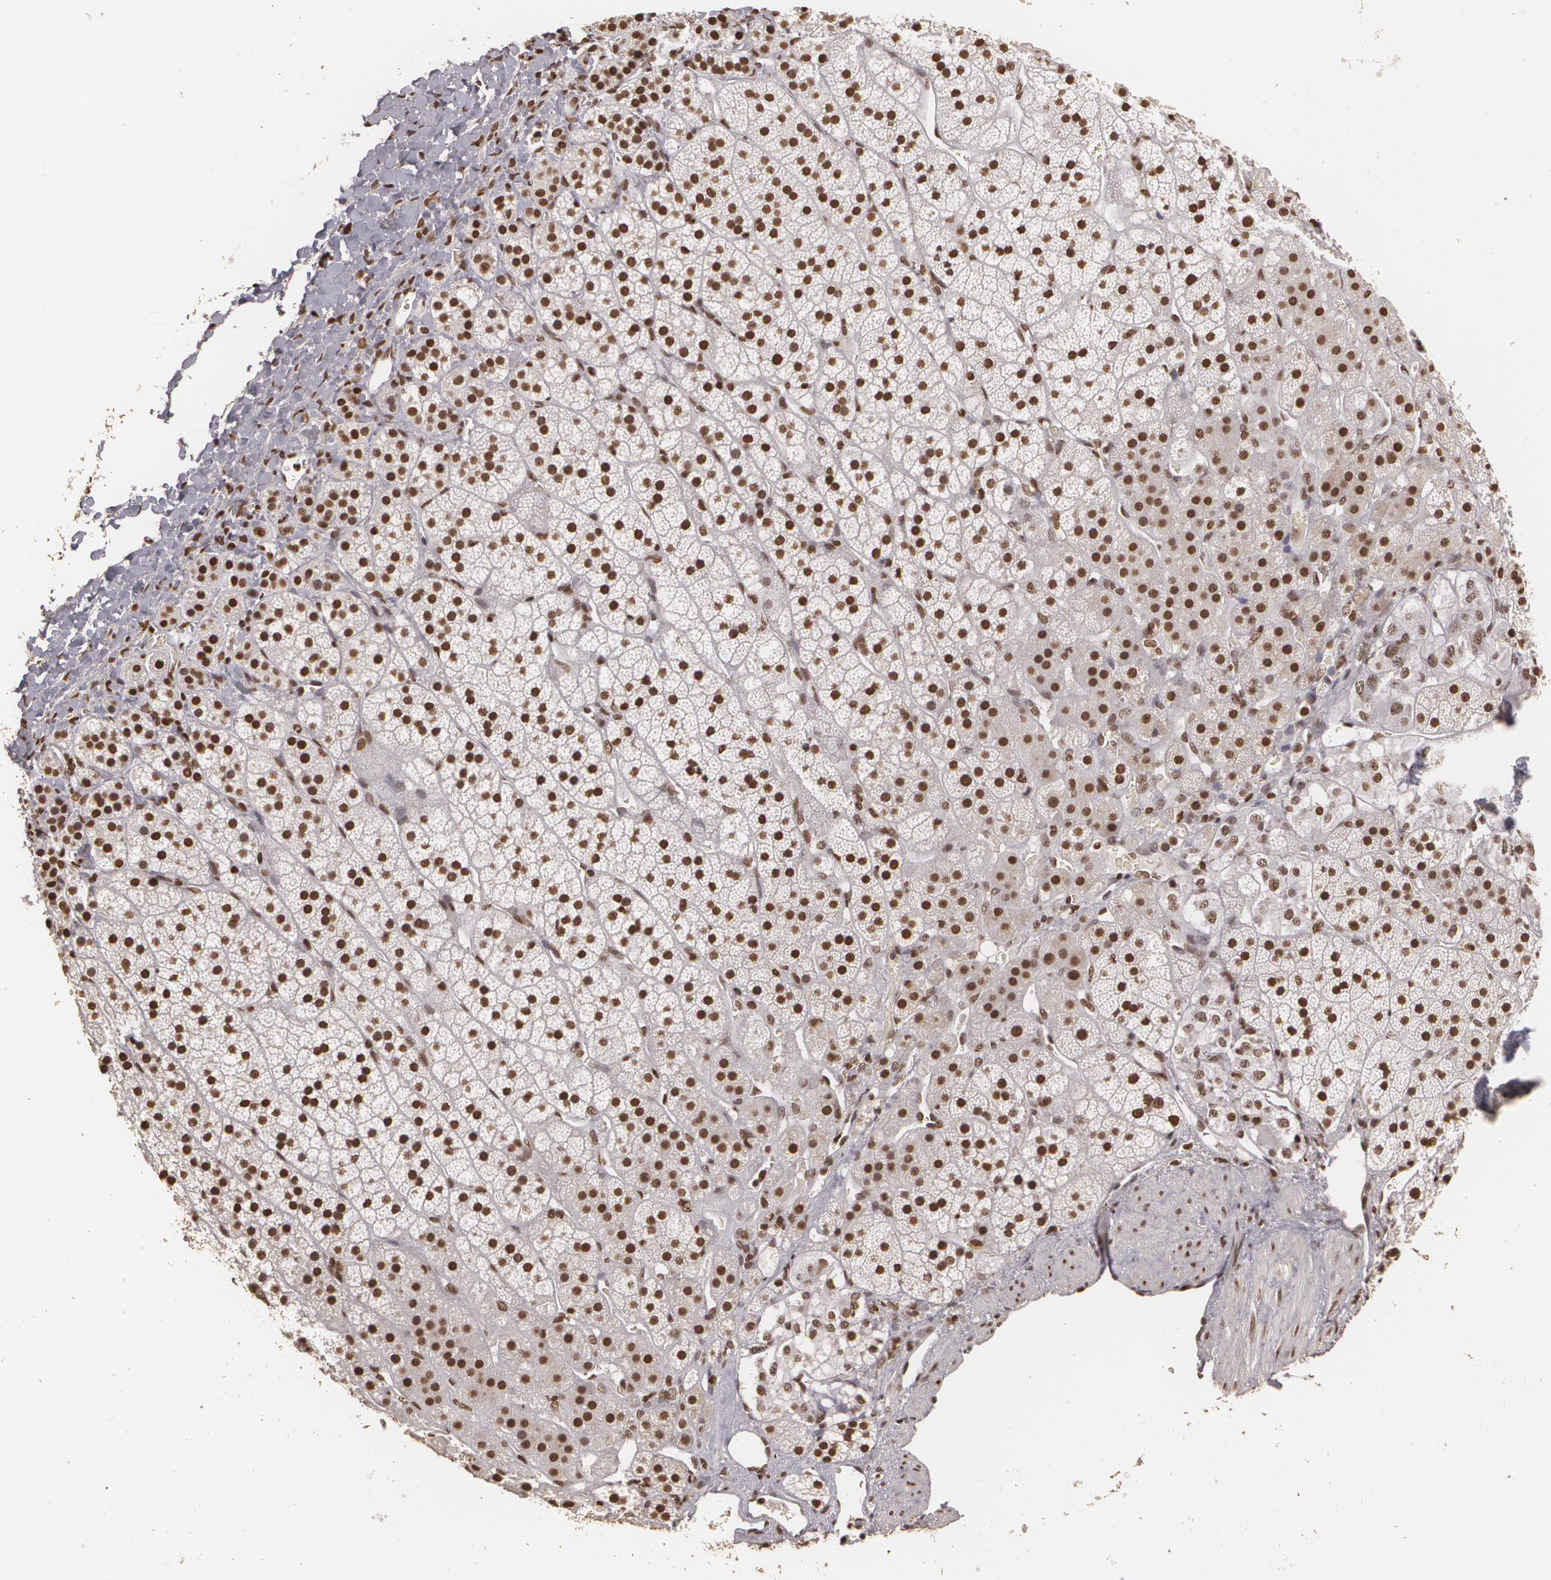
{"staining": {"intensity": "strong", "quantity": ">75%", "location": "nuclear"}, "tissue": "adrenal gland", "cell_type": "Glandular cells", "image_type": "normal", "snomed": [{"axis": "morphology", "description": "Normal tissue, NOS"}, {"axis": "topography", "description": "Adrenal gland"}], "caption": "Adrenal gland was stained to show a protein in brown. There is high levels of strong nuclear expression in approximately >75% of glandular cells. (Stains: DAB (3,3'-diaminobenzidine) in brown, nuclei in blue, Microscopy: brightfield microscopy at high magnification).", "gene": "RCOR1", "patient": {"sex": "female", "age": 44}}